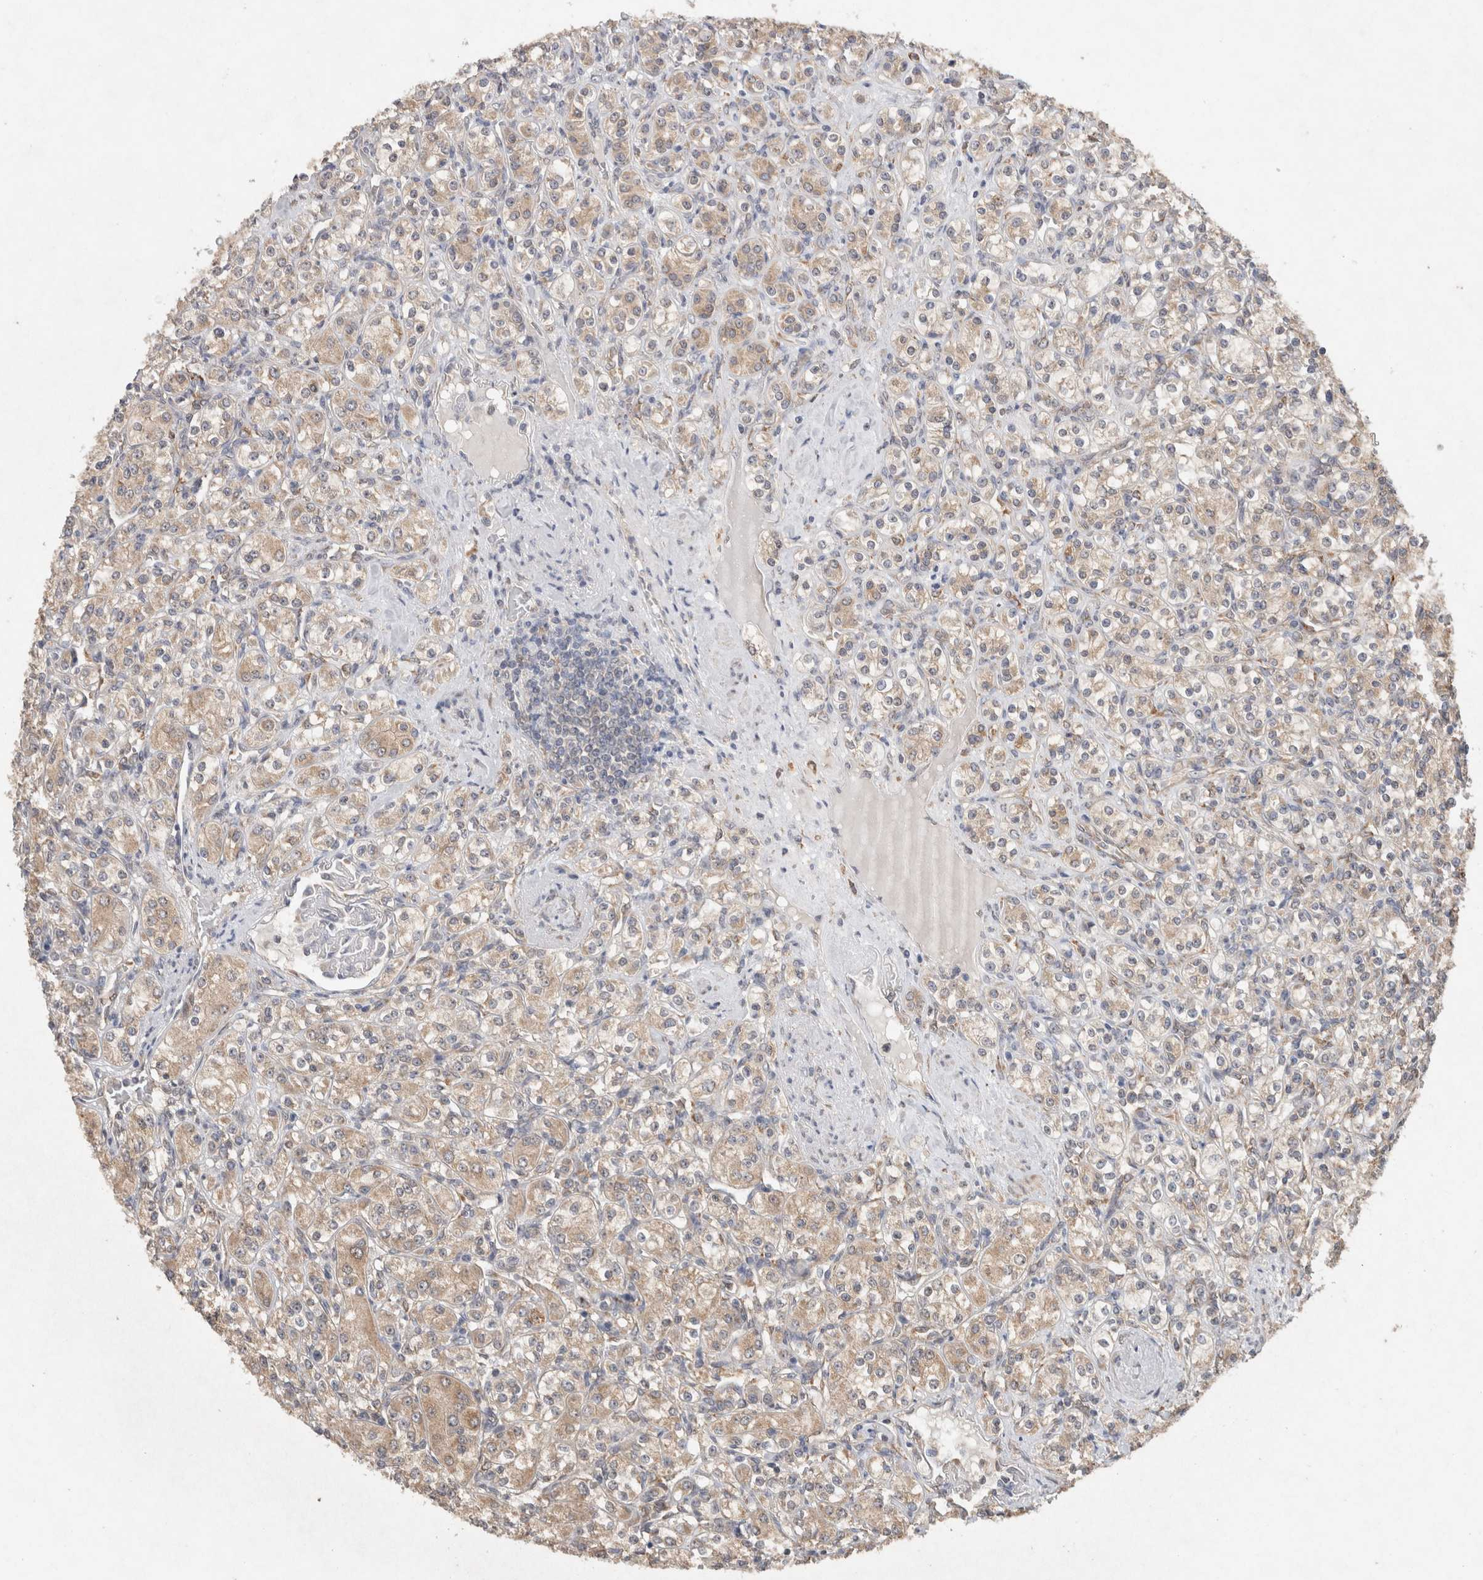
{"staining": {"intensity": "weak", "quantity": ">75%", "location": "cytoplasmic/membranous"}, "tissue": "renal cancer", "cell_type": "Tumor cells", "image_type": "cancer", "snomed": [{"axis": "morphology", "description": "Adenocarcinoma, NOS"}, {"axis": "topography", "description": "Kidney"}], "caption": "The image exhibits staining of renal cancer (adenocarcinoma), revealing weak cytoplasmic/membranous protein expression (brown color) within tumor cells.", "gene": "RAB14", "patient": {"sex": "male", "age": 77}}